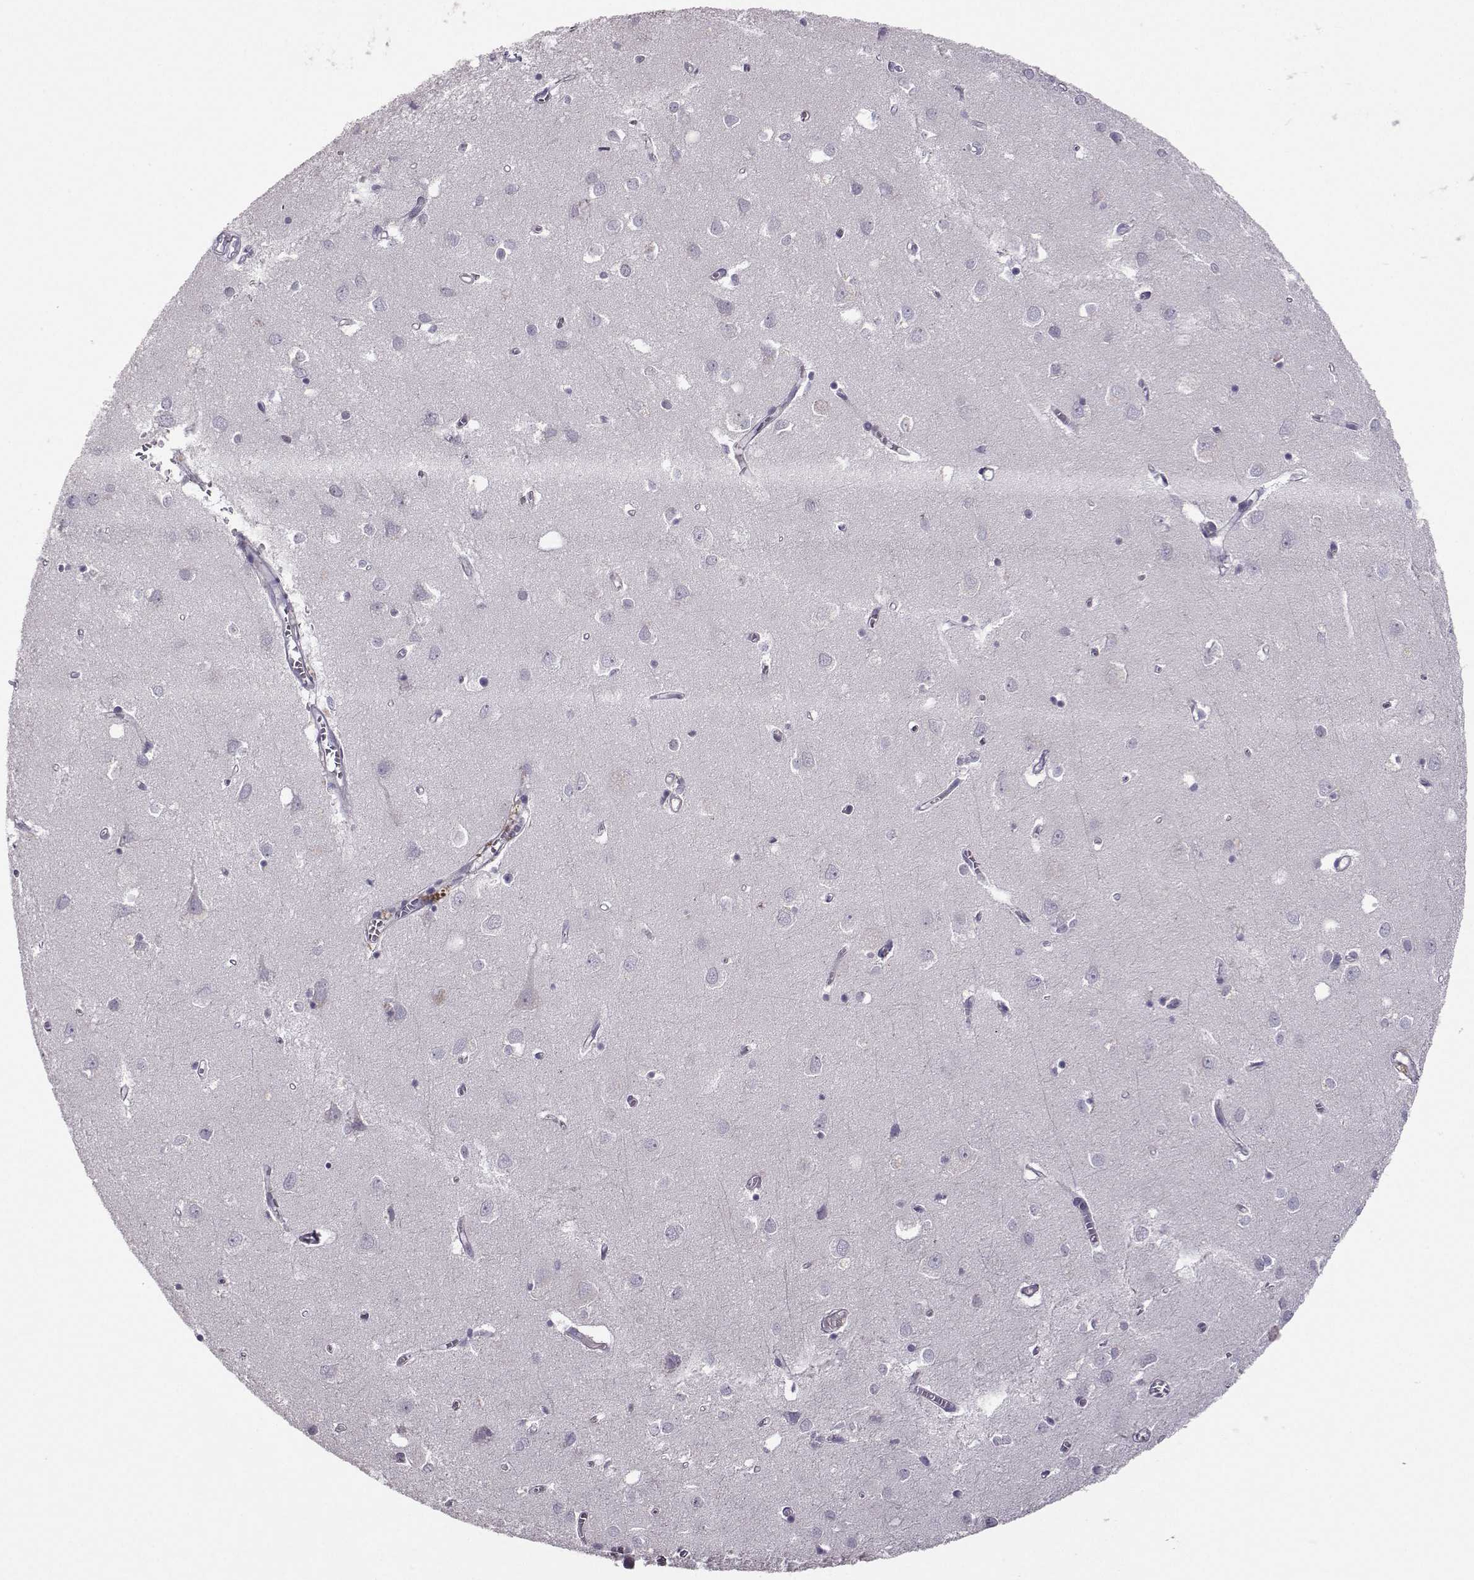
{"staining": {"intensity": "negative", "quantity": "none", "location": "none"}, "tissue": "cerebral cortex", "cell_type": "Endothelial cells", "image_type": "normal", "snomed": [{"axis": "morphology", "description": "Normal tissue, NOS"}, {"axis": "topography", "description": "Cerebral cortex"}], "caption": "A histopathology image of human cerebral cortex is negative for staining in endothelial cells. (Stains: DAB IHC with hematoxylin counter stain, Microscopy: brightfield microscopy at high magnification).", "gene": "FCAMR", "patient": {"sex": "male", "age": 70}}